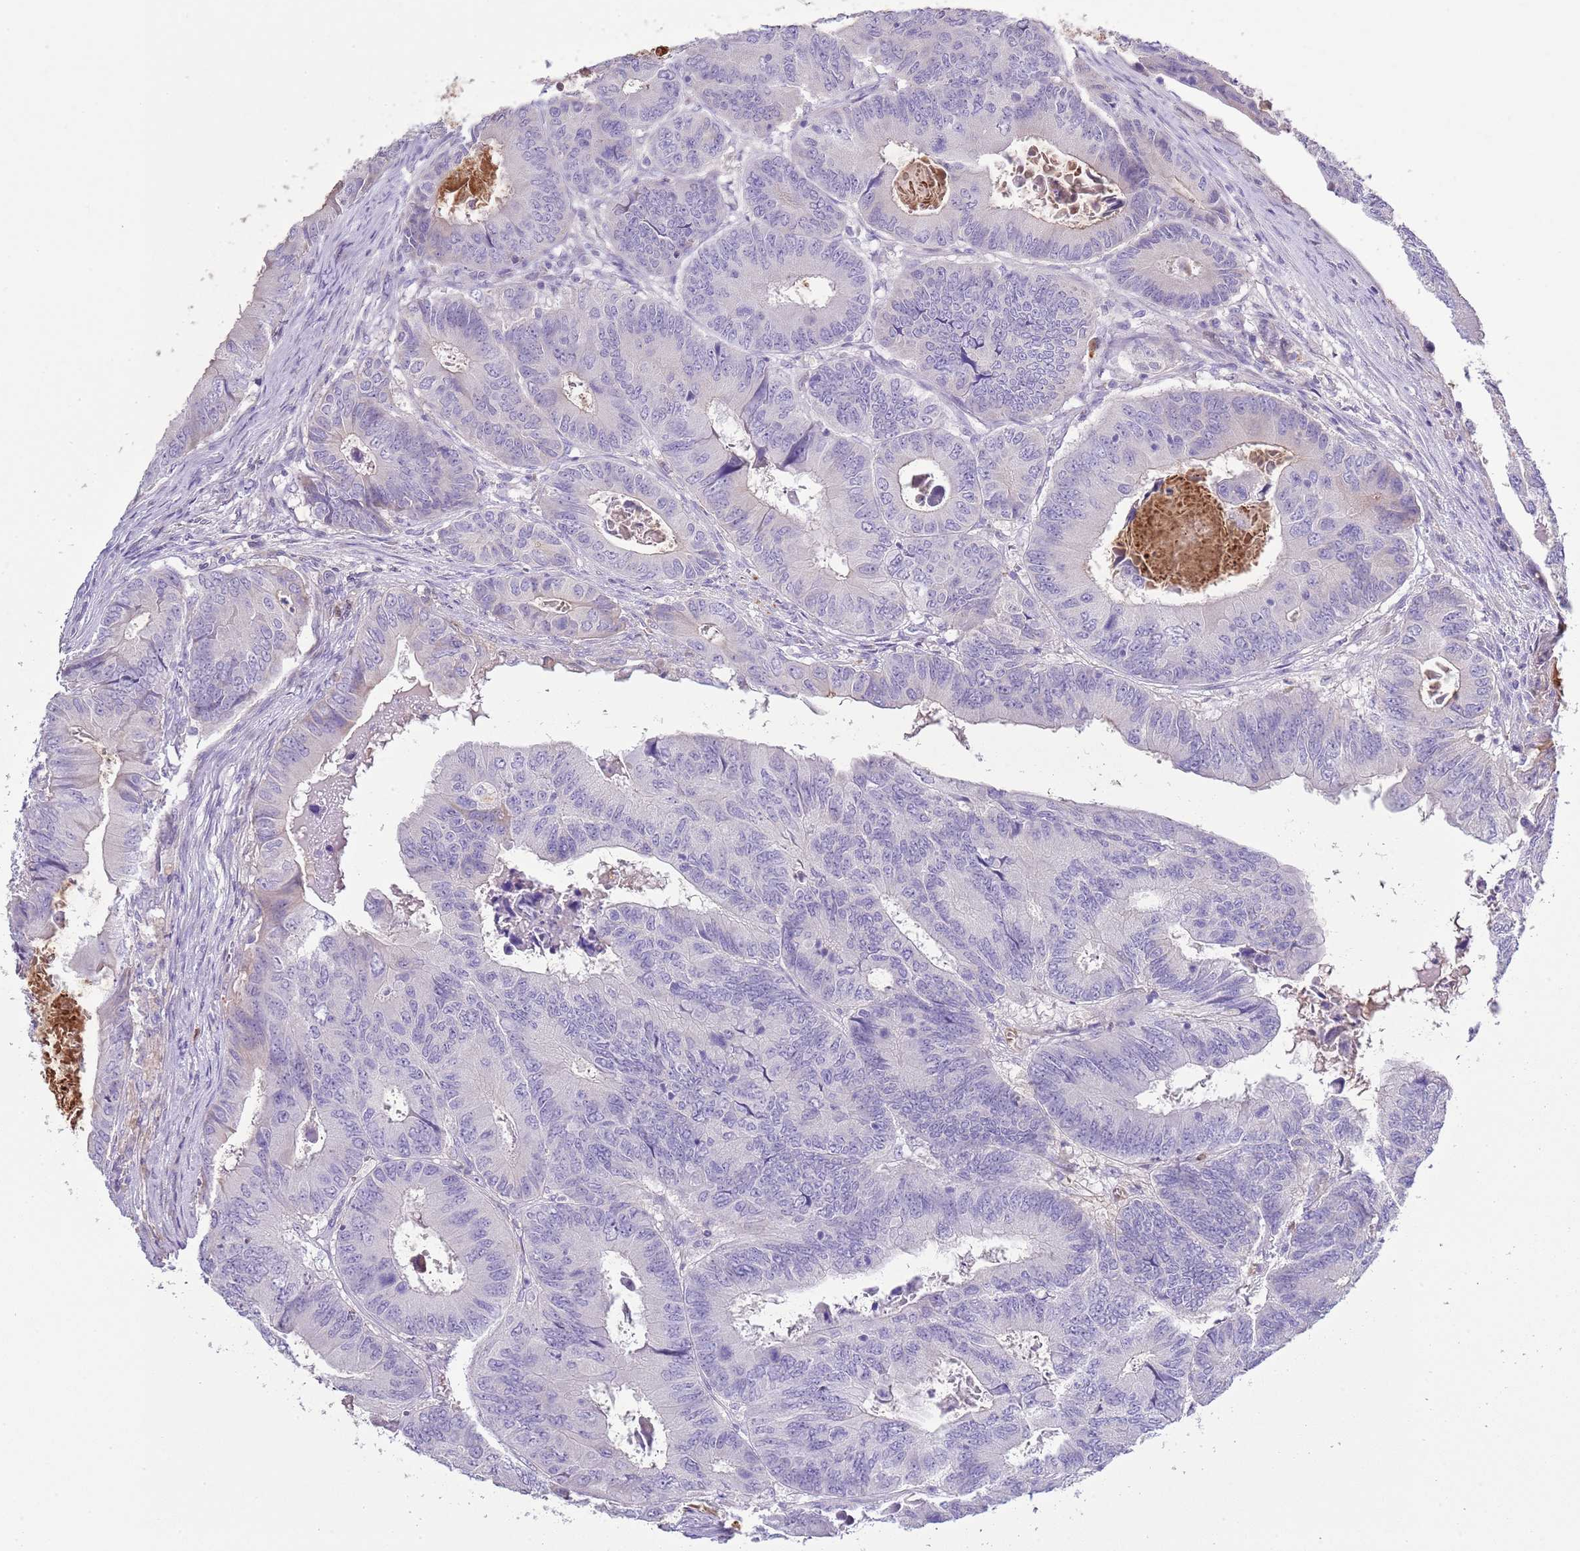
{"staining": {"intensity": "negative", "quantity": "none", "location": "none"}, "tissue": "colorectal cancer", "cell_type": "Tumor cells", "image_type": "cancer", "snomed": [{"axis": "morphology", "description": "Adenocarcinoma, NOS"}, {"axis": "topography", "description": "Colon"}], "caption": "The photomicrograph demonstrates no significant positivity in tumor cells of colorectal cancer (adenocarcinoma).", "gene": "ABHD17C", "patient": {"sex": "male", "age": 85}}